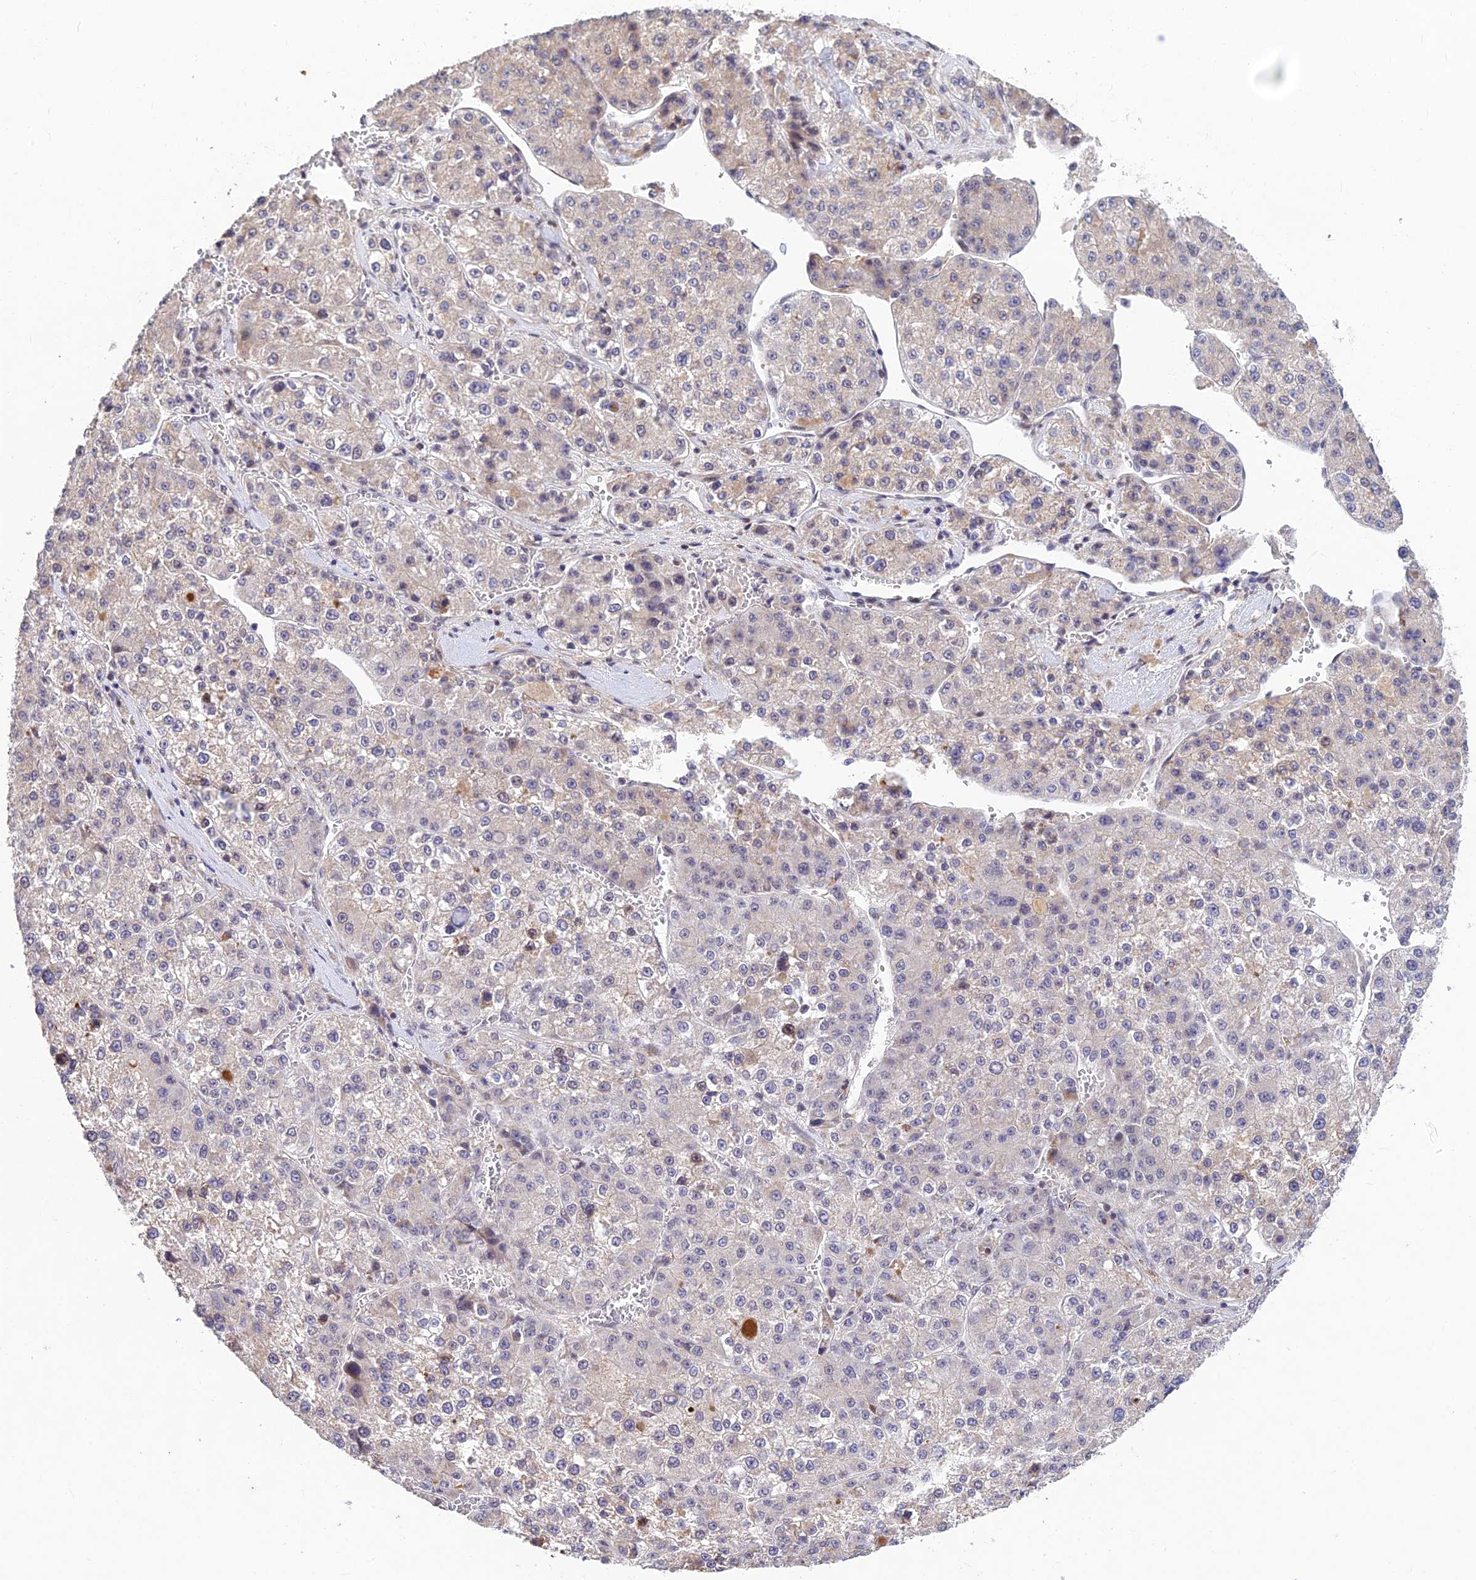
{"staining": {"intensity": "negative", "quantity": "none", "location": "none"}, "tissue": "liver cancer", "cell_type": "Tumor cells", "image_type": "cancer", "snomed": [{"axis": "morphology", "description": "Carcinoma, Hepatocellular, NOS"}, {"axis": "topography", "description": "Liver"}], "caption": "Immunohistochemistry (IHC) histopathology image of neoplastic tissue: human liver hepatocellular carcinoma stained with DAB (3,3'-diaminobenzidine) exhibits no significant protein staining in tumor cells.", "gene": "RAVER1", "patient": {"sex": "female", "age": 73}}